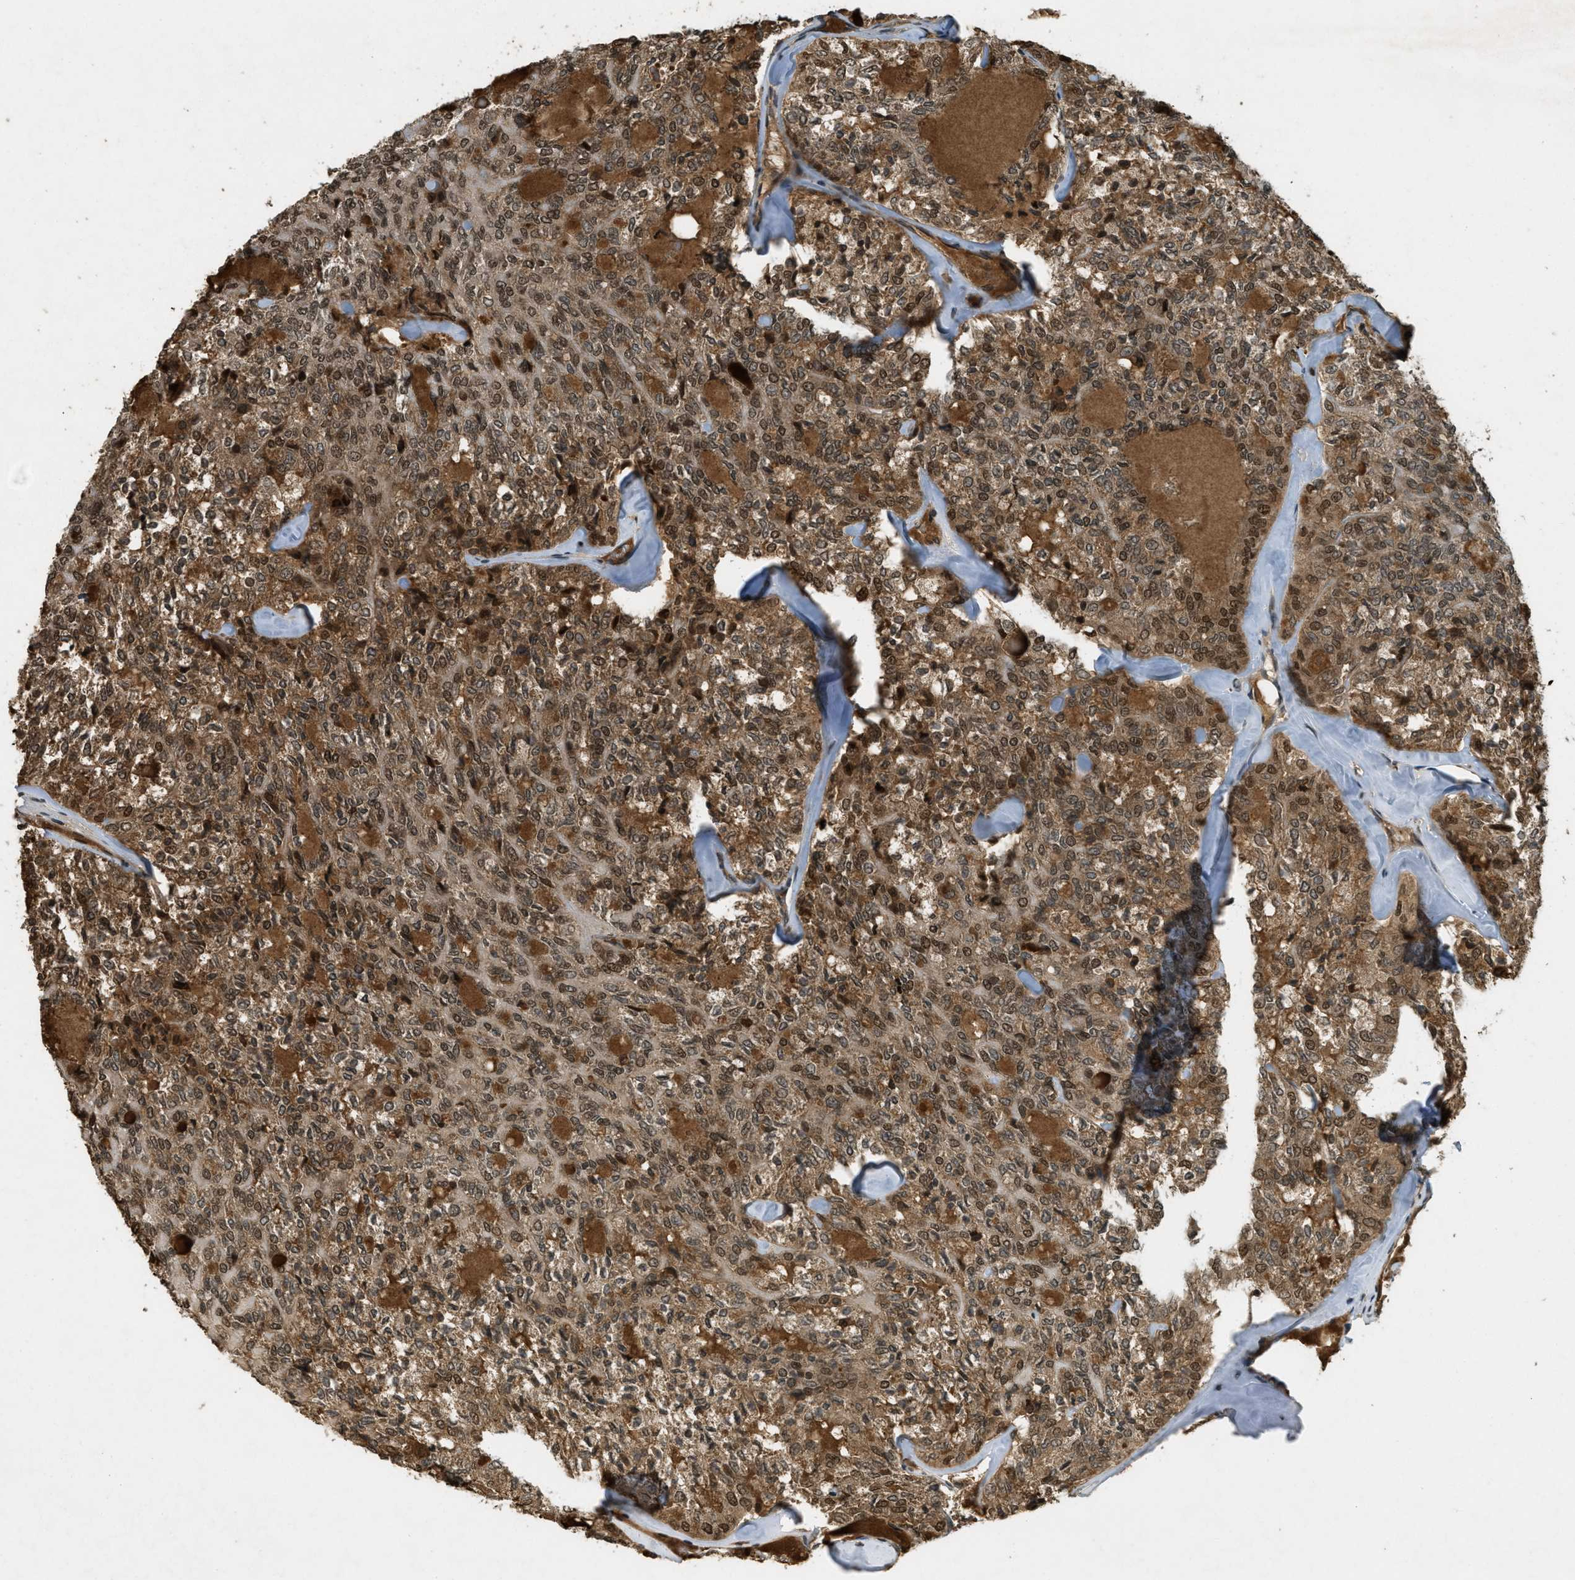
{"staining": {"intensity": "moderate", "quantity": ">75%", "location": "cytoplasmic/membranous"}, "tissue": "thyroid cancer", "cell_type": "Tumor cells", "image_type": "cancer", "snomed": [{"axis": "morphology", "description": "Follicular adenoma carcinoma, NOS"}, {"axis": "topography", "description": "Thyroid gland"}], "caption": "This micrograph shows thyroid cancer stained with immunohistochemistry to label a protein in brown. The cytoplasmic/membranous of tumor cells show moderate positivity for the protein. Nuclei are counter-stained blue.", "gene": "ATG7", "patient": {"sex": "male", "age": 75}}